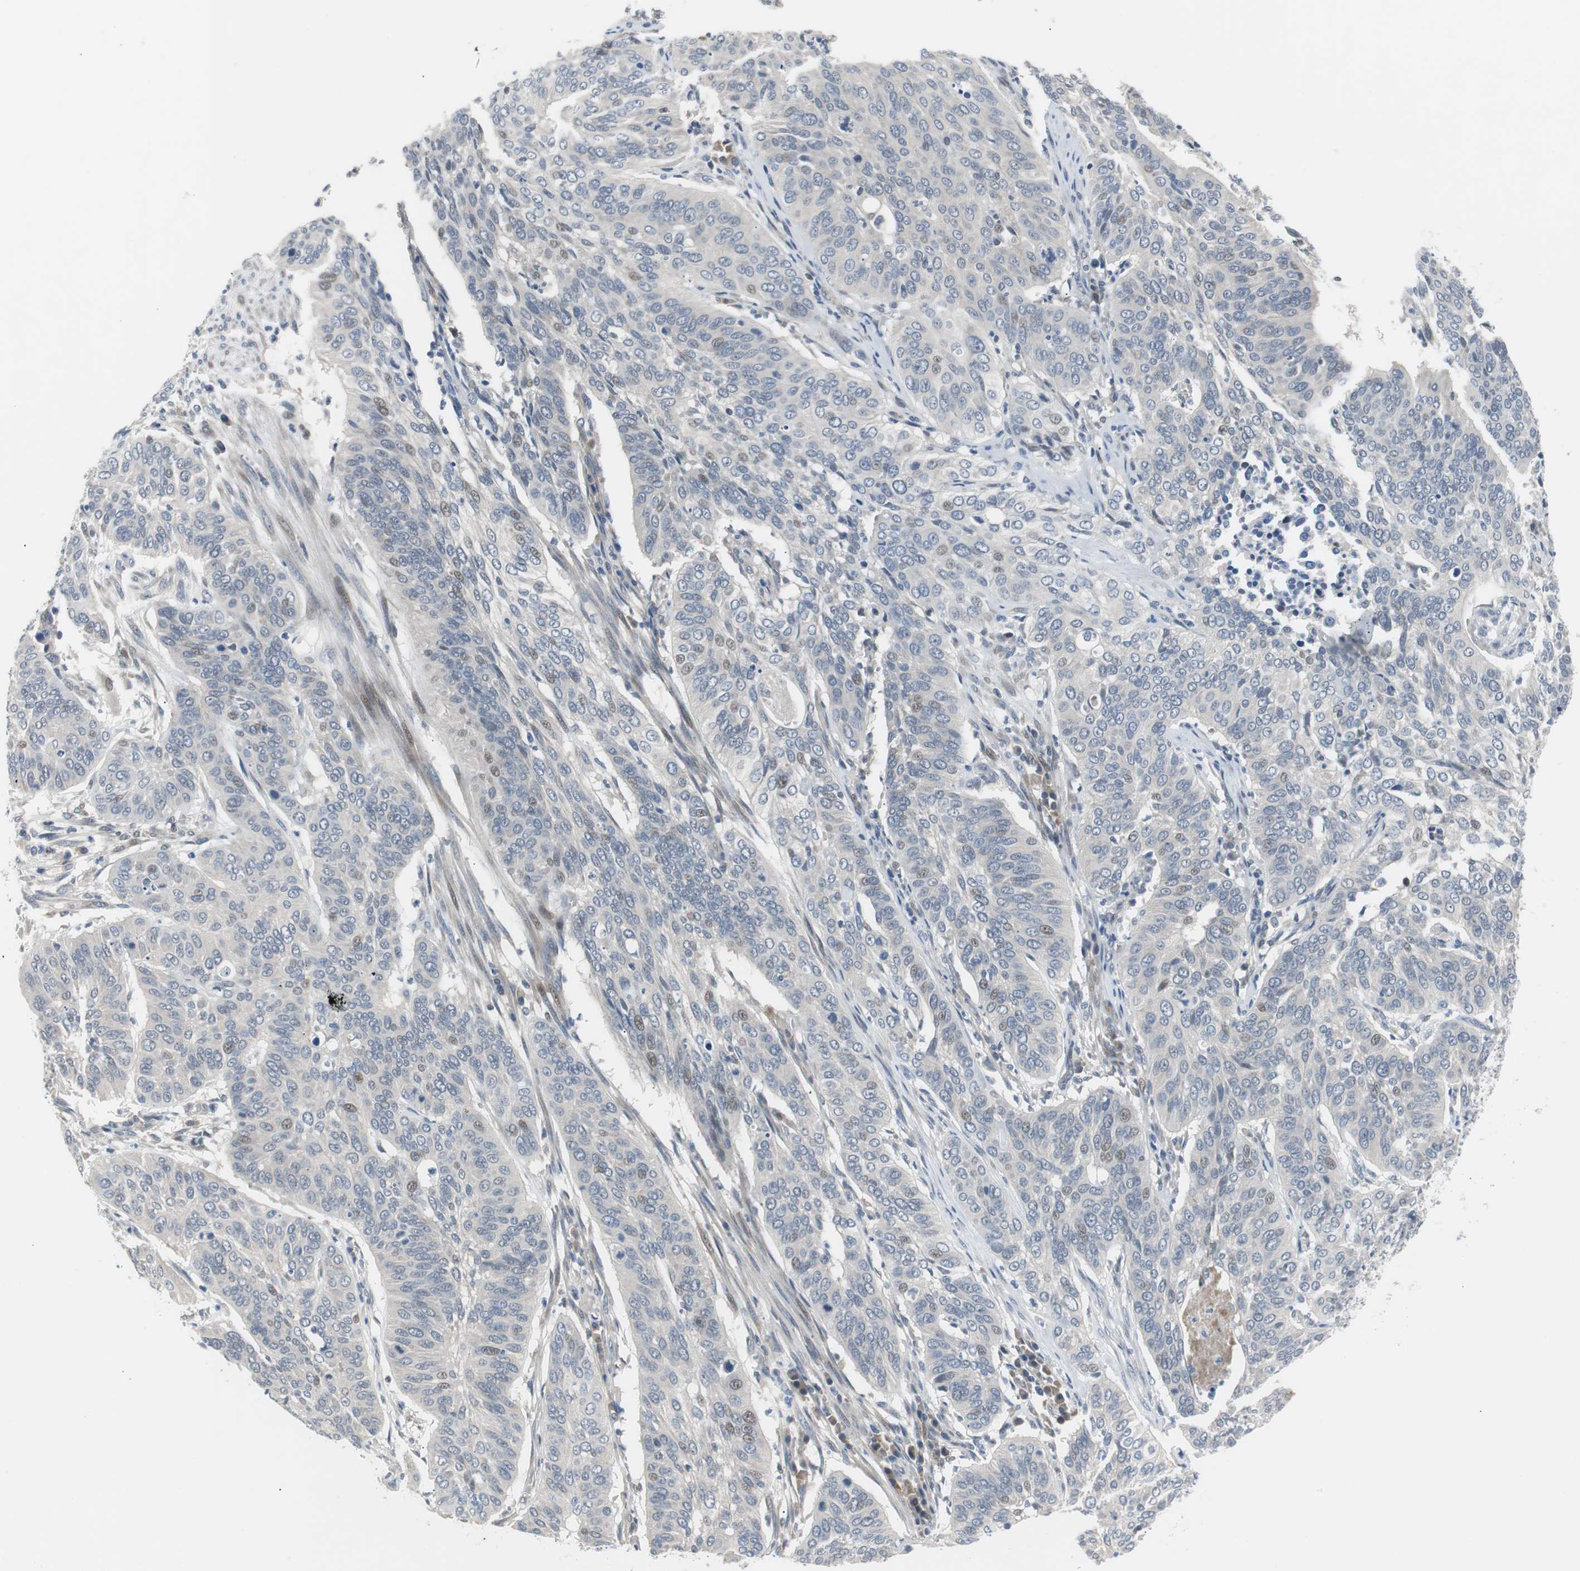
{"staining": {"intensity": "weak", "quantity": "<25%", "location": "nuclear"}, "tissue": "cervical cancer", "cell_type": "Tumor cells", "image_type": "cancer", "snomed": [{"axis": "morphology", "description": "Squamous cell carcinoma, NOS"}, {"axis": "topography", "description": "Cervix"}], "caption": "The photomicrograph demonstrates no staining of tumor cells in cervical cancer (squamous cell carcinoma). Nuclei are stained in blue.", "gene": "MAP2K4", "patient": {"sex": "female", "age": 39}}